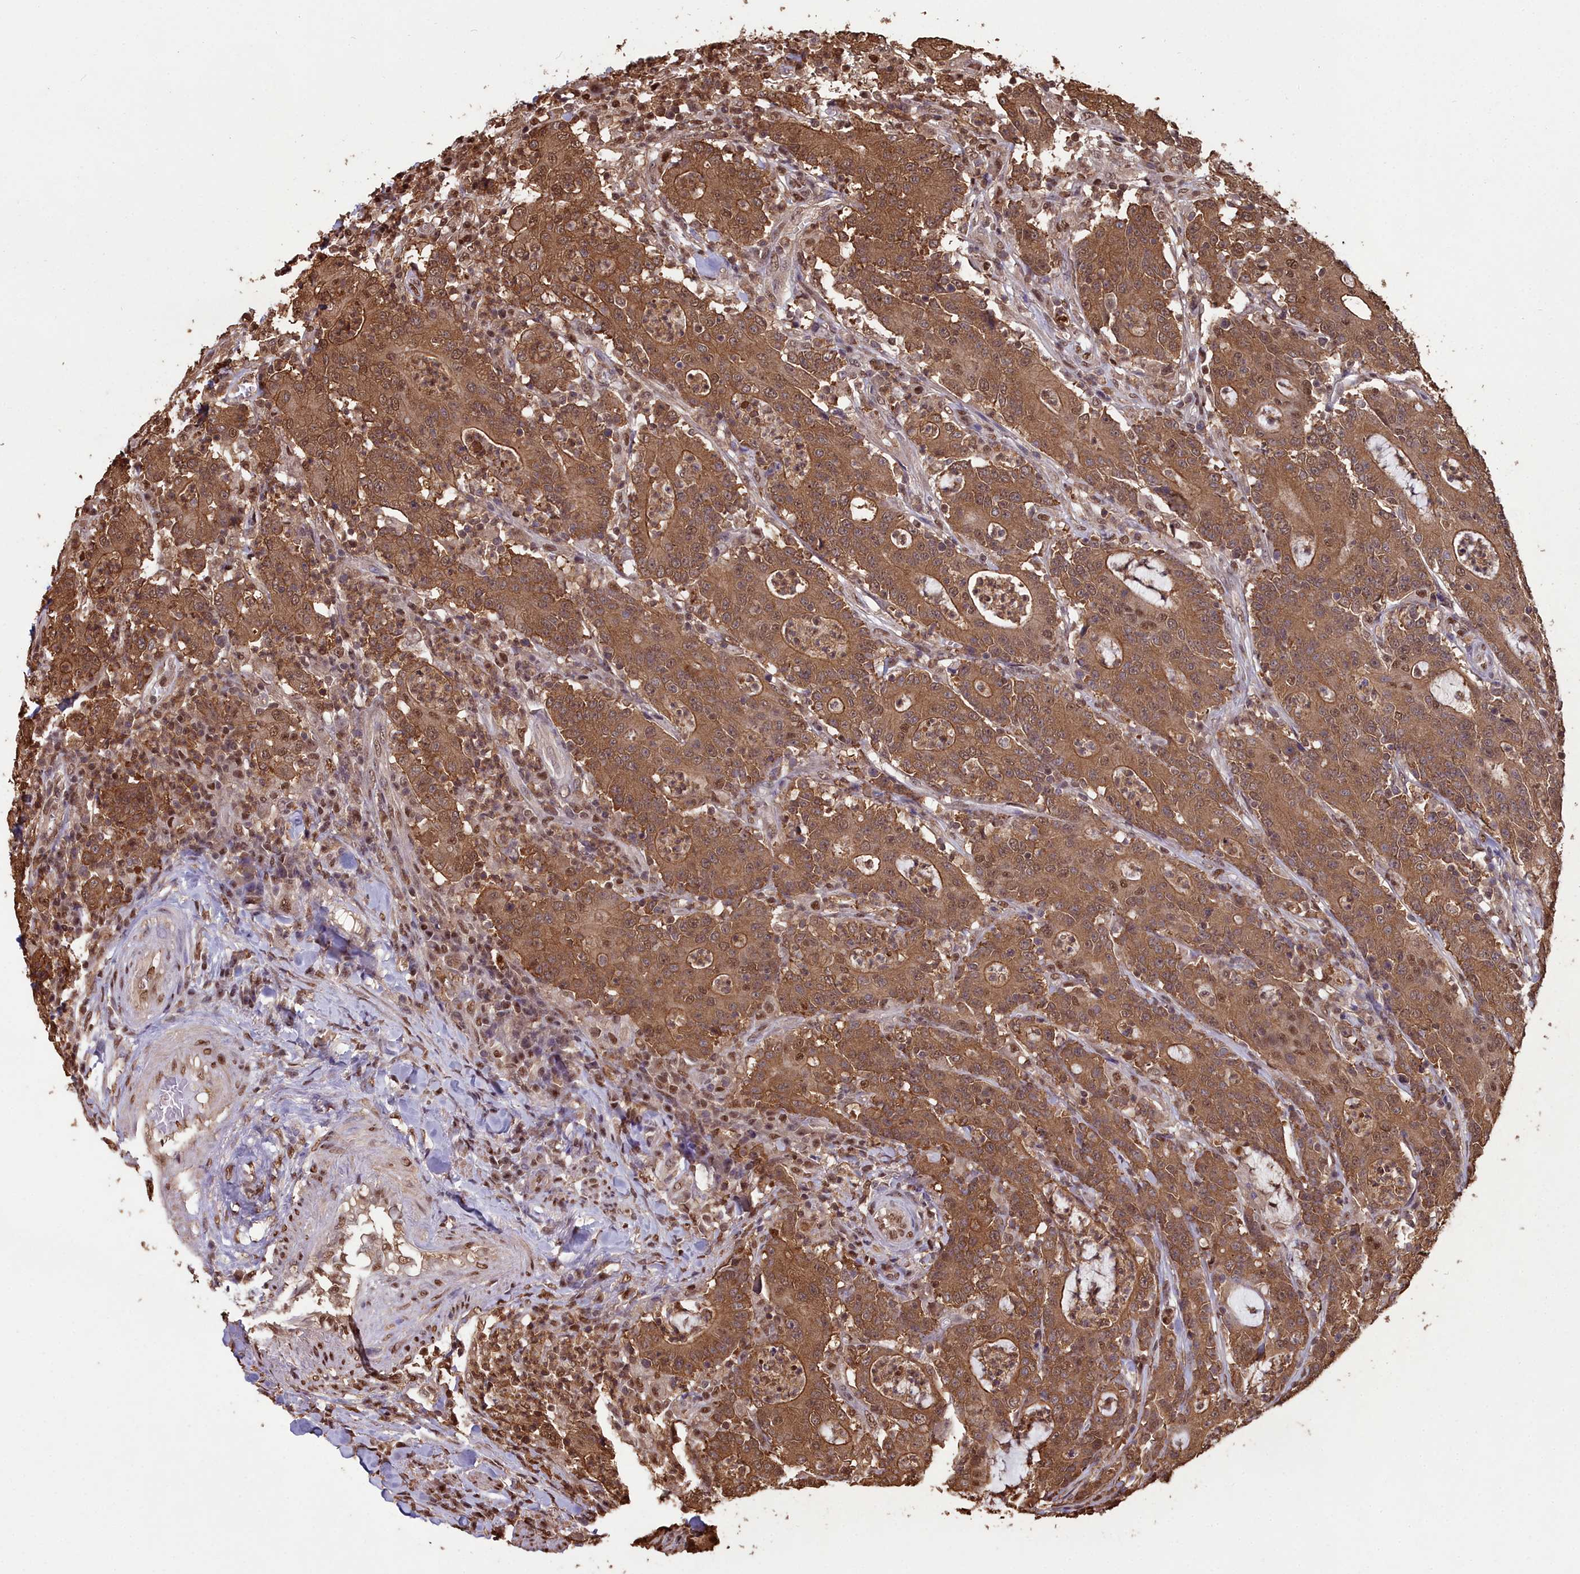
{"staining": {"intensity": "moderate", "quantity": ">75%", "location": "cytoplasmic/membranous,nuclear"}, "tissue": "colorectal cancer", "cell_type": "Tumor cells", "image_type": "cancer", "snomed": [{"axis": "morphology", "description": "Adenocarcinoma, NOS"}, {"axis": "topography", "description": "Colon"}], "caption": "Colorectal adenocarcinoma stained for a protein (brown) reveals moderate cytoplasmic/membranous and nuclear positive expression in approximately >75% of tumor cells.", "gene": "GAPDH", "patient": {"sex": "male", "age": 83}}